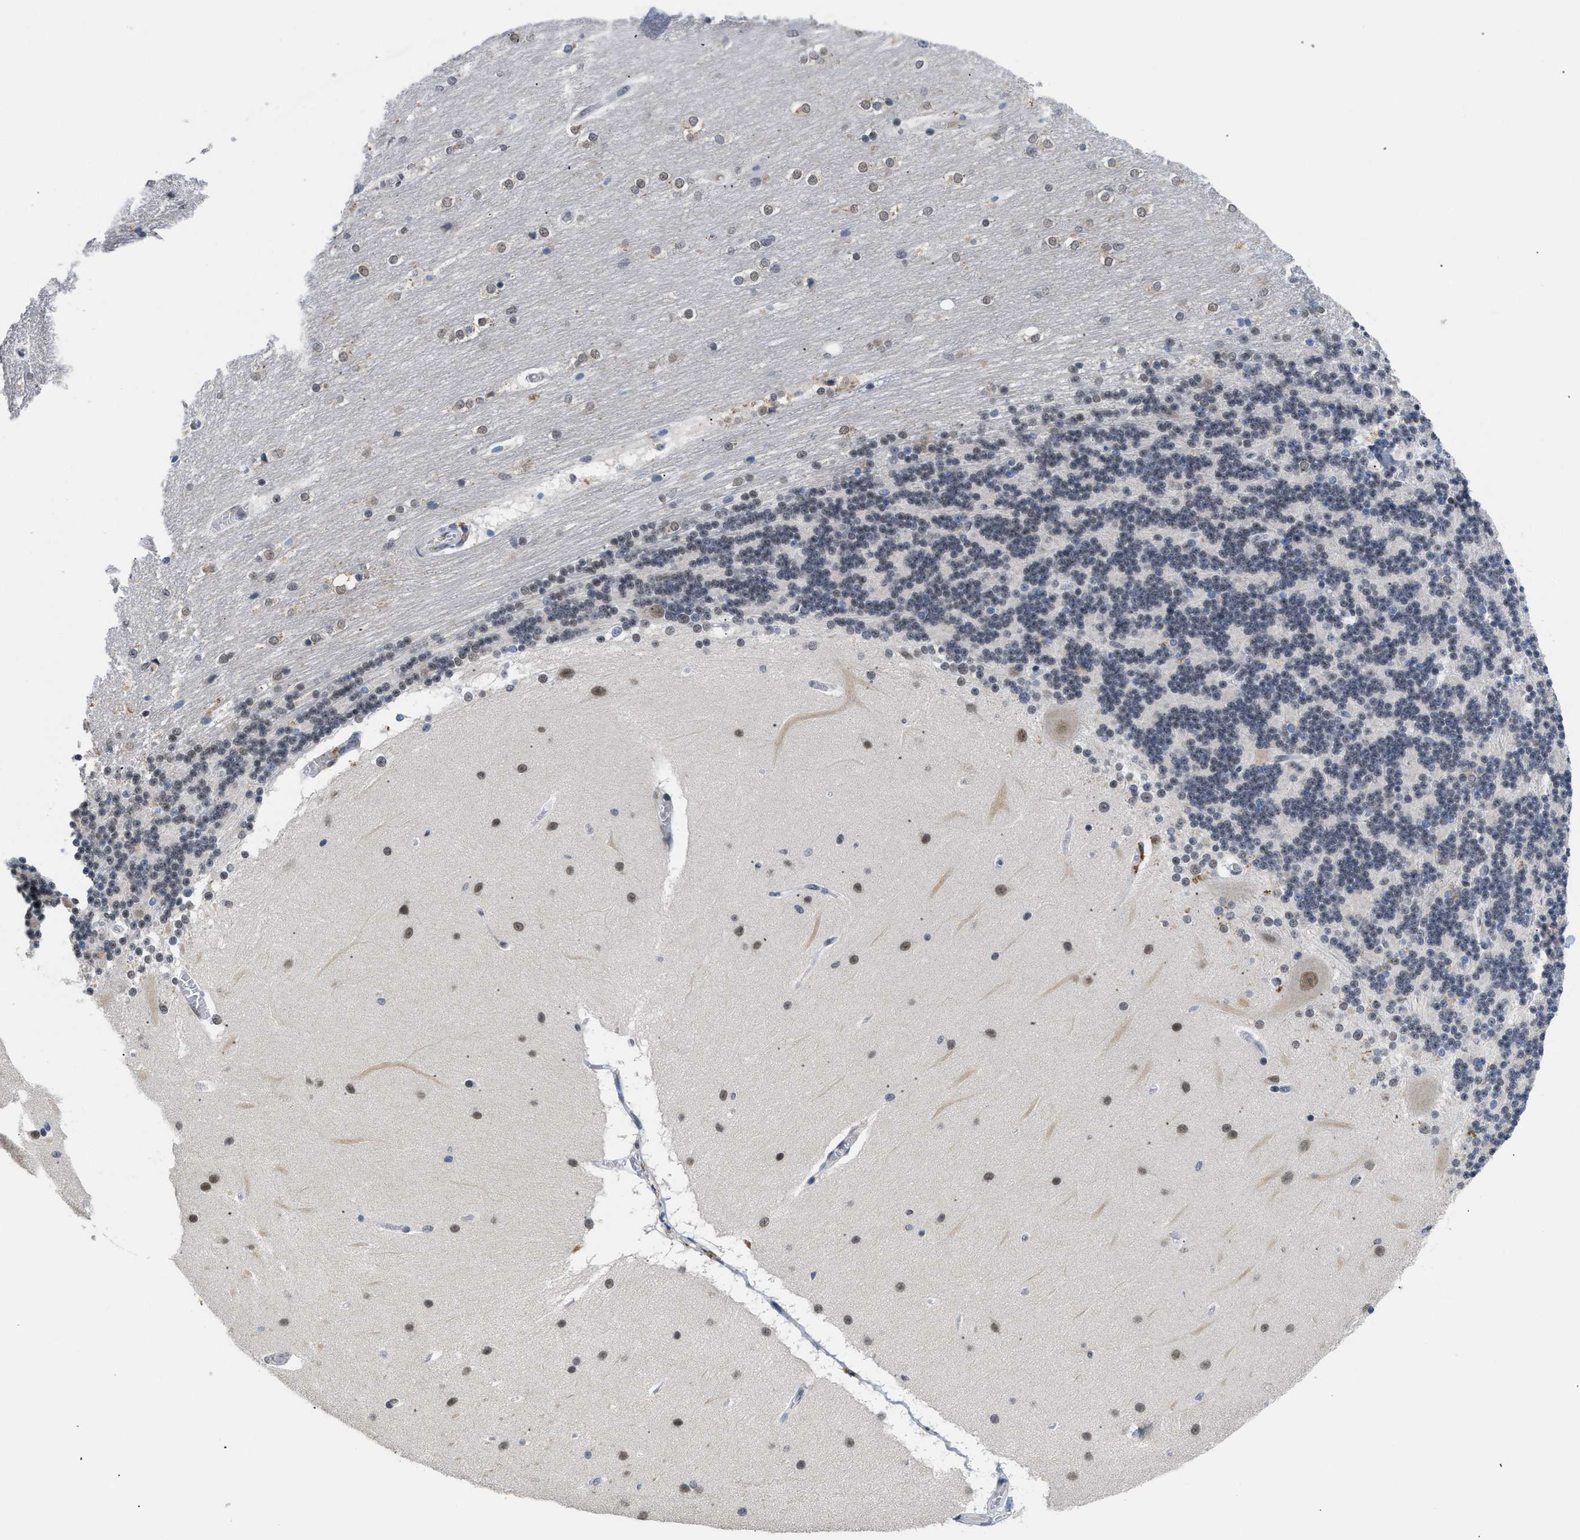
{"staining": {"intensity": "weak", "quantity": "25%-75%", "location": "nuclear"}, "tissue": "cerebellum", "cell_type": "Cells in granular layer", "image_type": "normal", "snomed": [{"axis": "morphology", "description": "Normal tissue, NOS"}, {"axis": "topography", "description": "Cerebellum"}], "caption": "Benign cerebellum demonstrates weak nuclear expression in about 25%-75% of cells in granular layer, visualized by immunohistochemistry. (Stains: DAB (3,3'-diaminobenzidine) in brown, nuclei in blue, Microscopy: brightfield microscopy at high magnification).", "gene": "GGNBP2", "patient": {"sex": "female", "age": 54}}